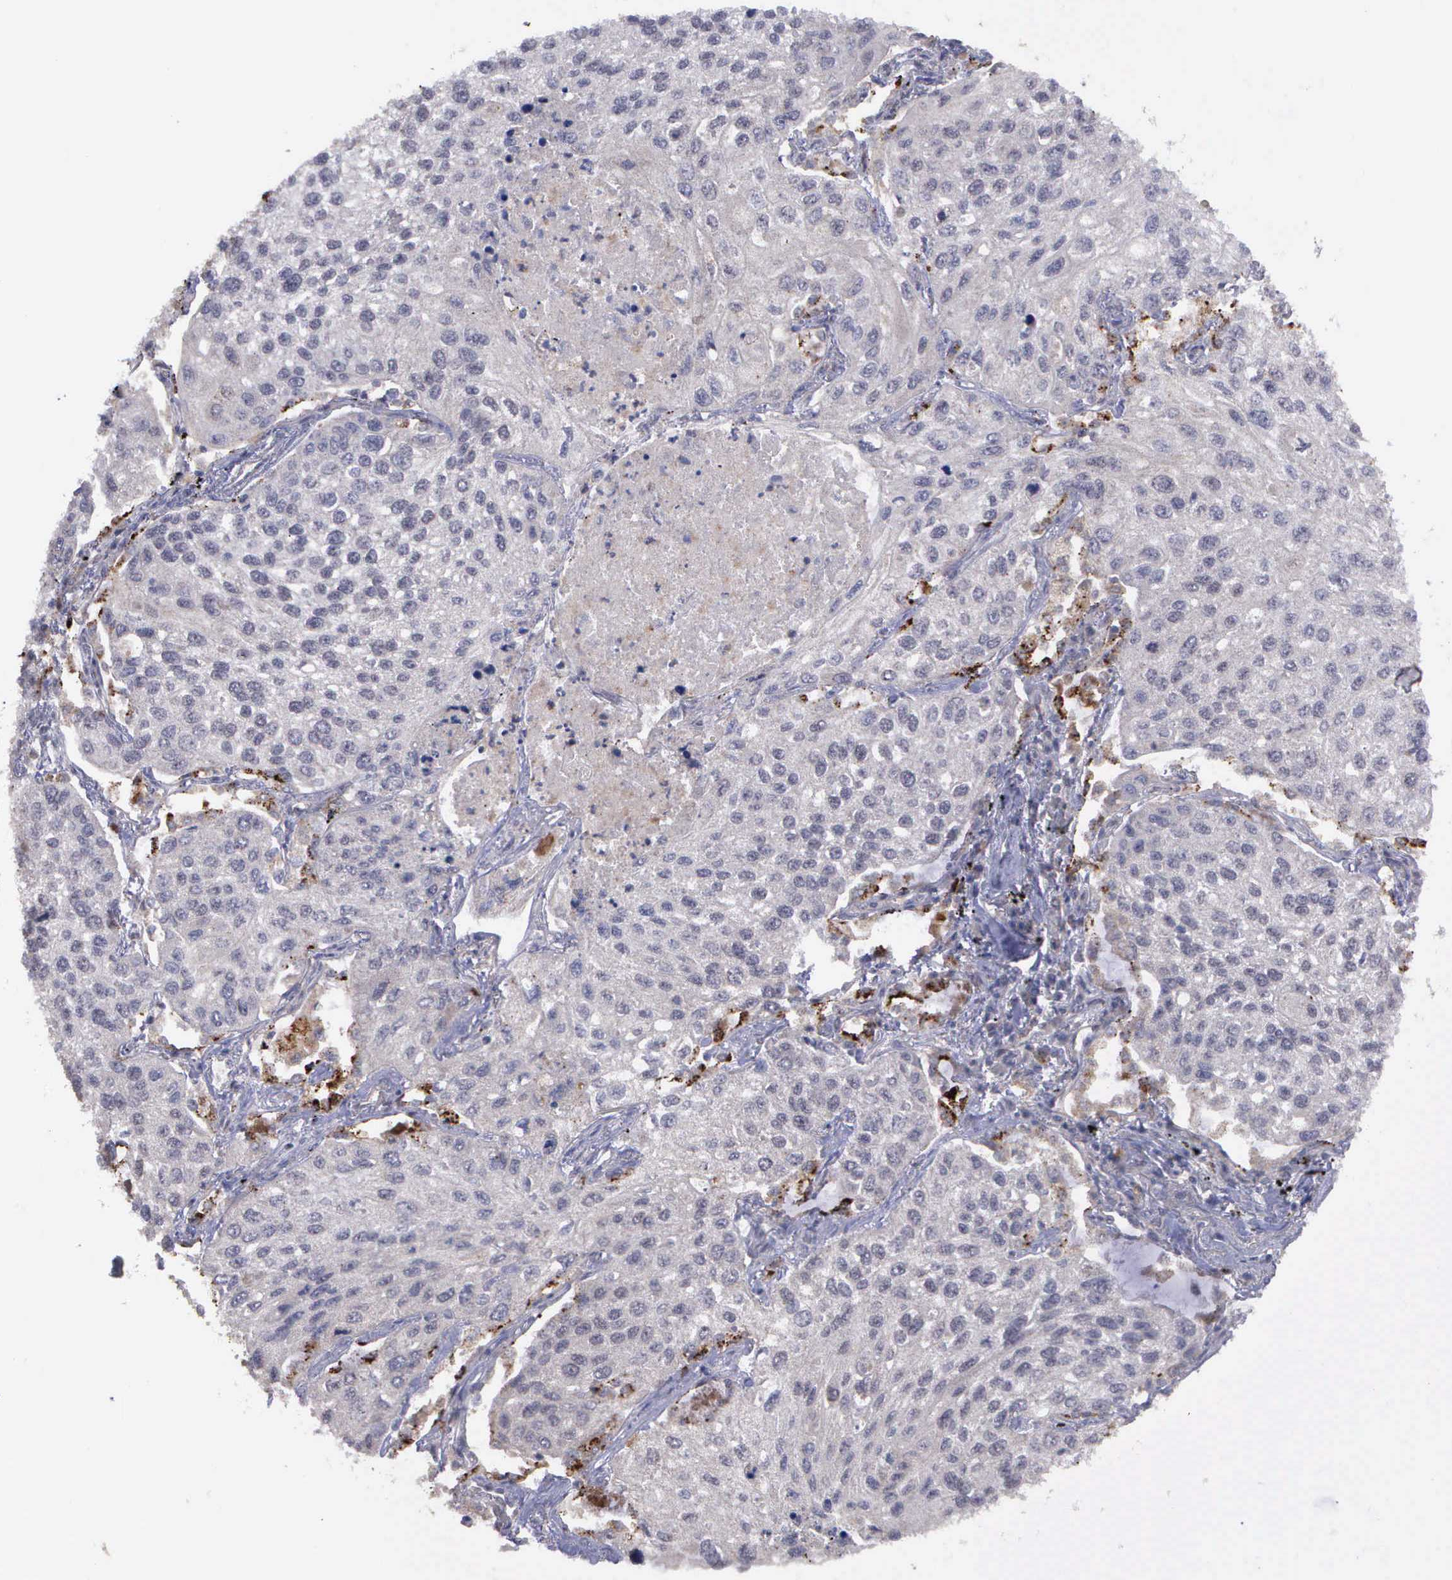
{"staining": {"intensity": "negative", "quantity": "none", "location": "none"}, "tissue": "lung cancer", "cell_type": "Tumor cells", "image_type": "cancer", "snomed": [{"axis": "morphology", "description": "Squamous cell carcinoma, NOS"}, {"axis": "topography", "description": "Lung"}], "caption": "Squamous cell carcinoma (lung) was stained to show a protein in brown. There is no significant positivity in tumor cells. The staining was performed using DAB to visualize the protein expression in brown, while the nuclei were stained in blue with hematoxylin (Magnification: 20x).", "gene": "MAP3K9", "patient": {"sex": "male", "age": 75}}